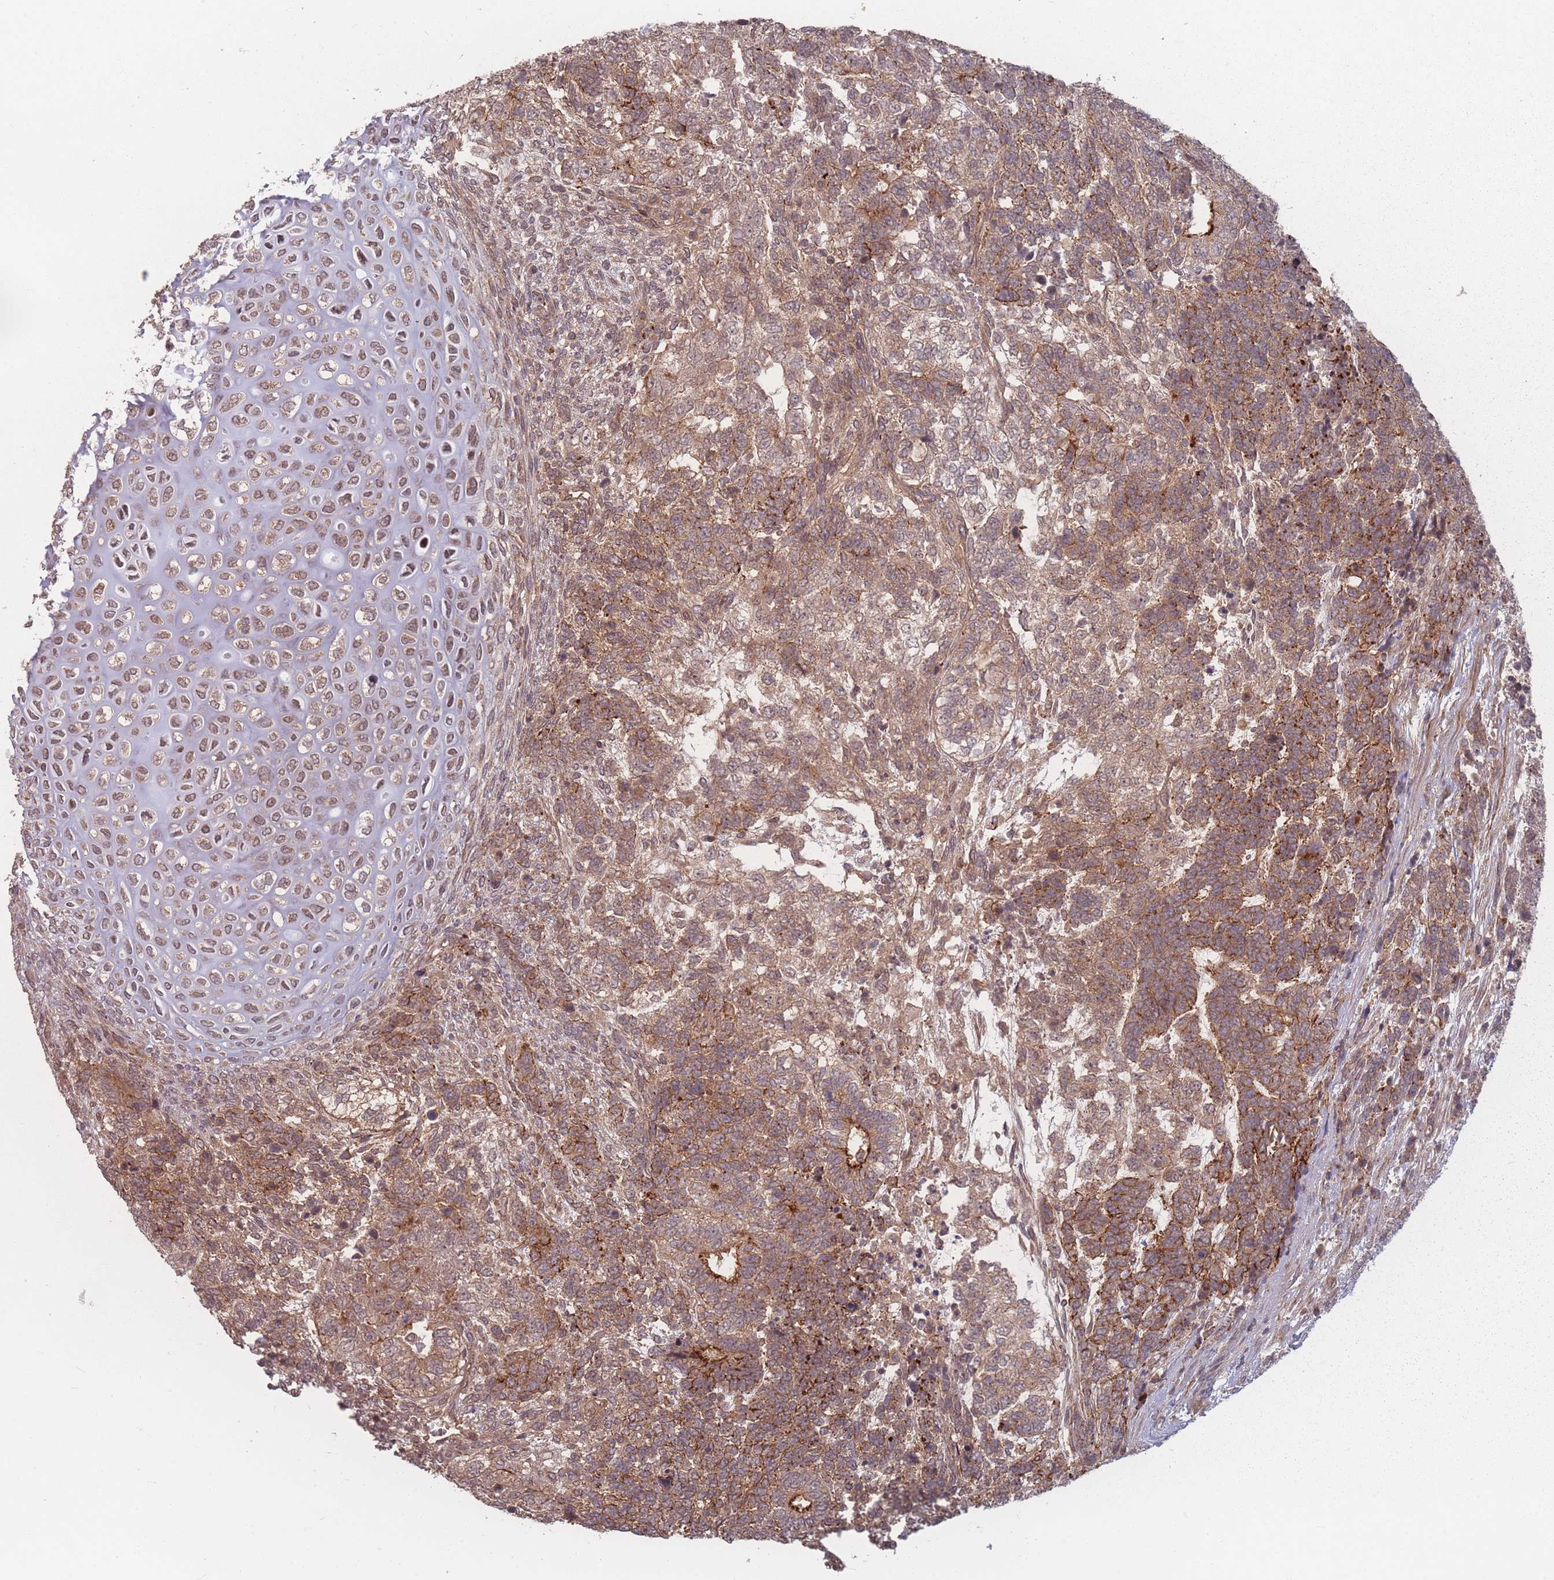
{"staining": {"intensity": "moderate", "quantity": ">75%", "location": "cytoplasmic/membranous"}, "tissue": "testis cancer", "cell_type": "Tumor cells", "image_type": "cancer", "snomed": [{"axis": "morphology", "description": "Carcinoma, Embryonal, NOS"}, {"axis": "topography", "description": "Testis"}], "caption": "Protein staining demonstrates moderate cytoplasmic/membranous staining in approximately >75% of tumor cells in testis cancer.", "gene": "HAGH", "patient": {"sex": "male", "age": 23}}